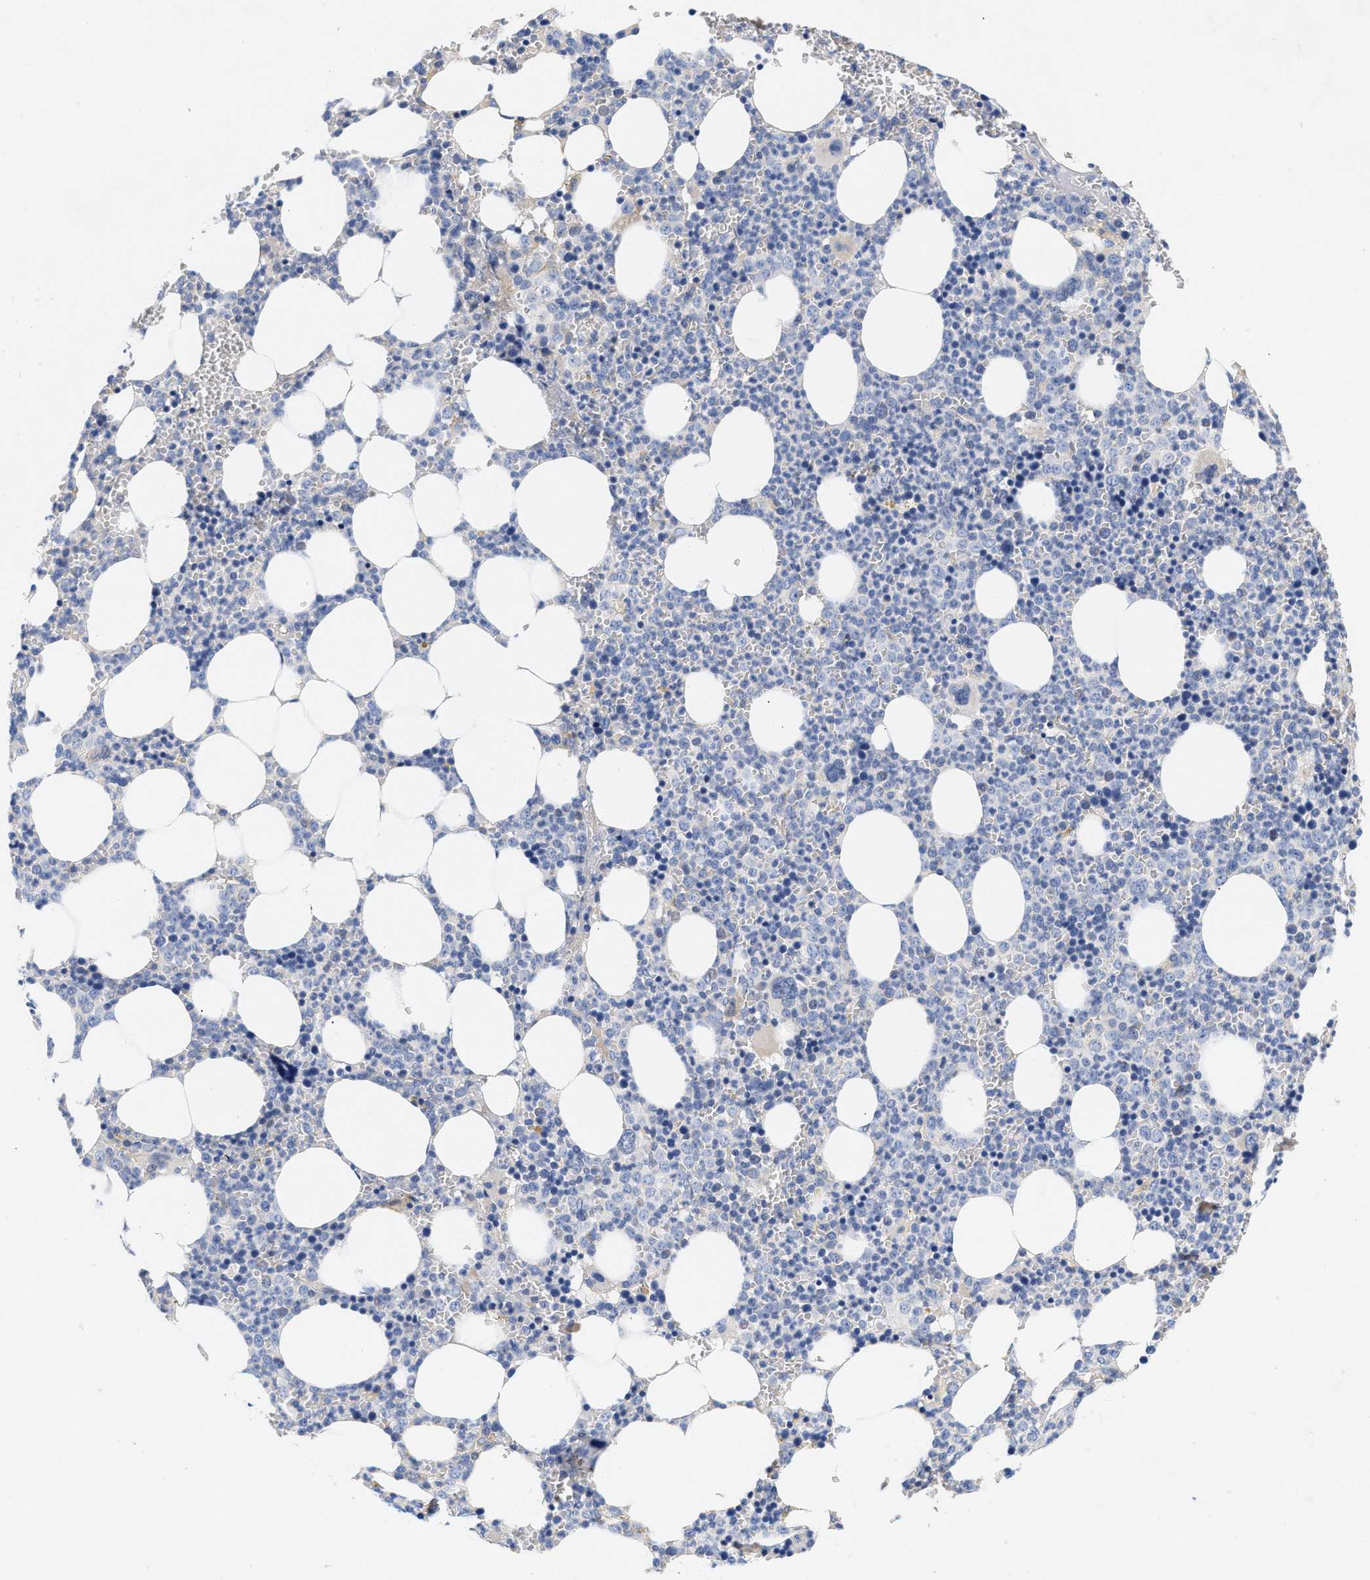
{"staining": {"intensity": "negative", "quantity": "none", "location": "none"}, "tissue": "bone marrow", "cell_type": "Hematopoietic cells", "image_type": "normal", "snomed": [{"axis": "morphology", "description": "Normal tissue, NOS"}, {"axis": "morphology", "description": "Inflammation, NOS"}, {"axis": "topography", "description": "Bone marrow"}], "caption": "Histopathology image shows no significant protein positivity in hematopoietic cells of normal bone marrow.", "gene": "ACTL7B", "patient": {"sex": "female", "age": 67}}